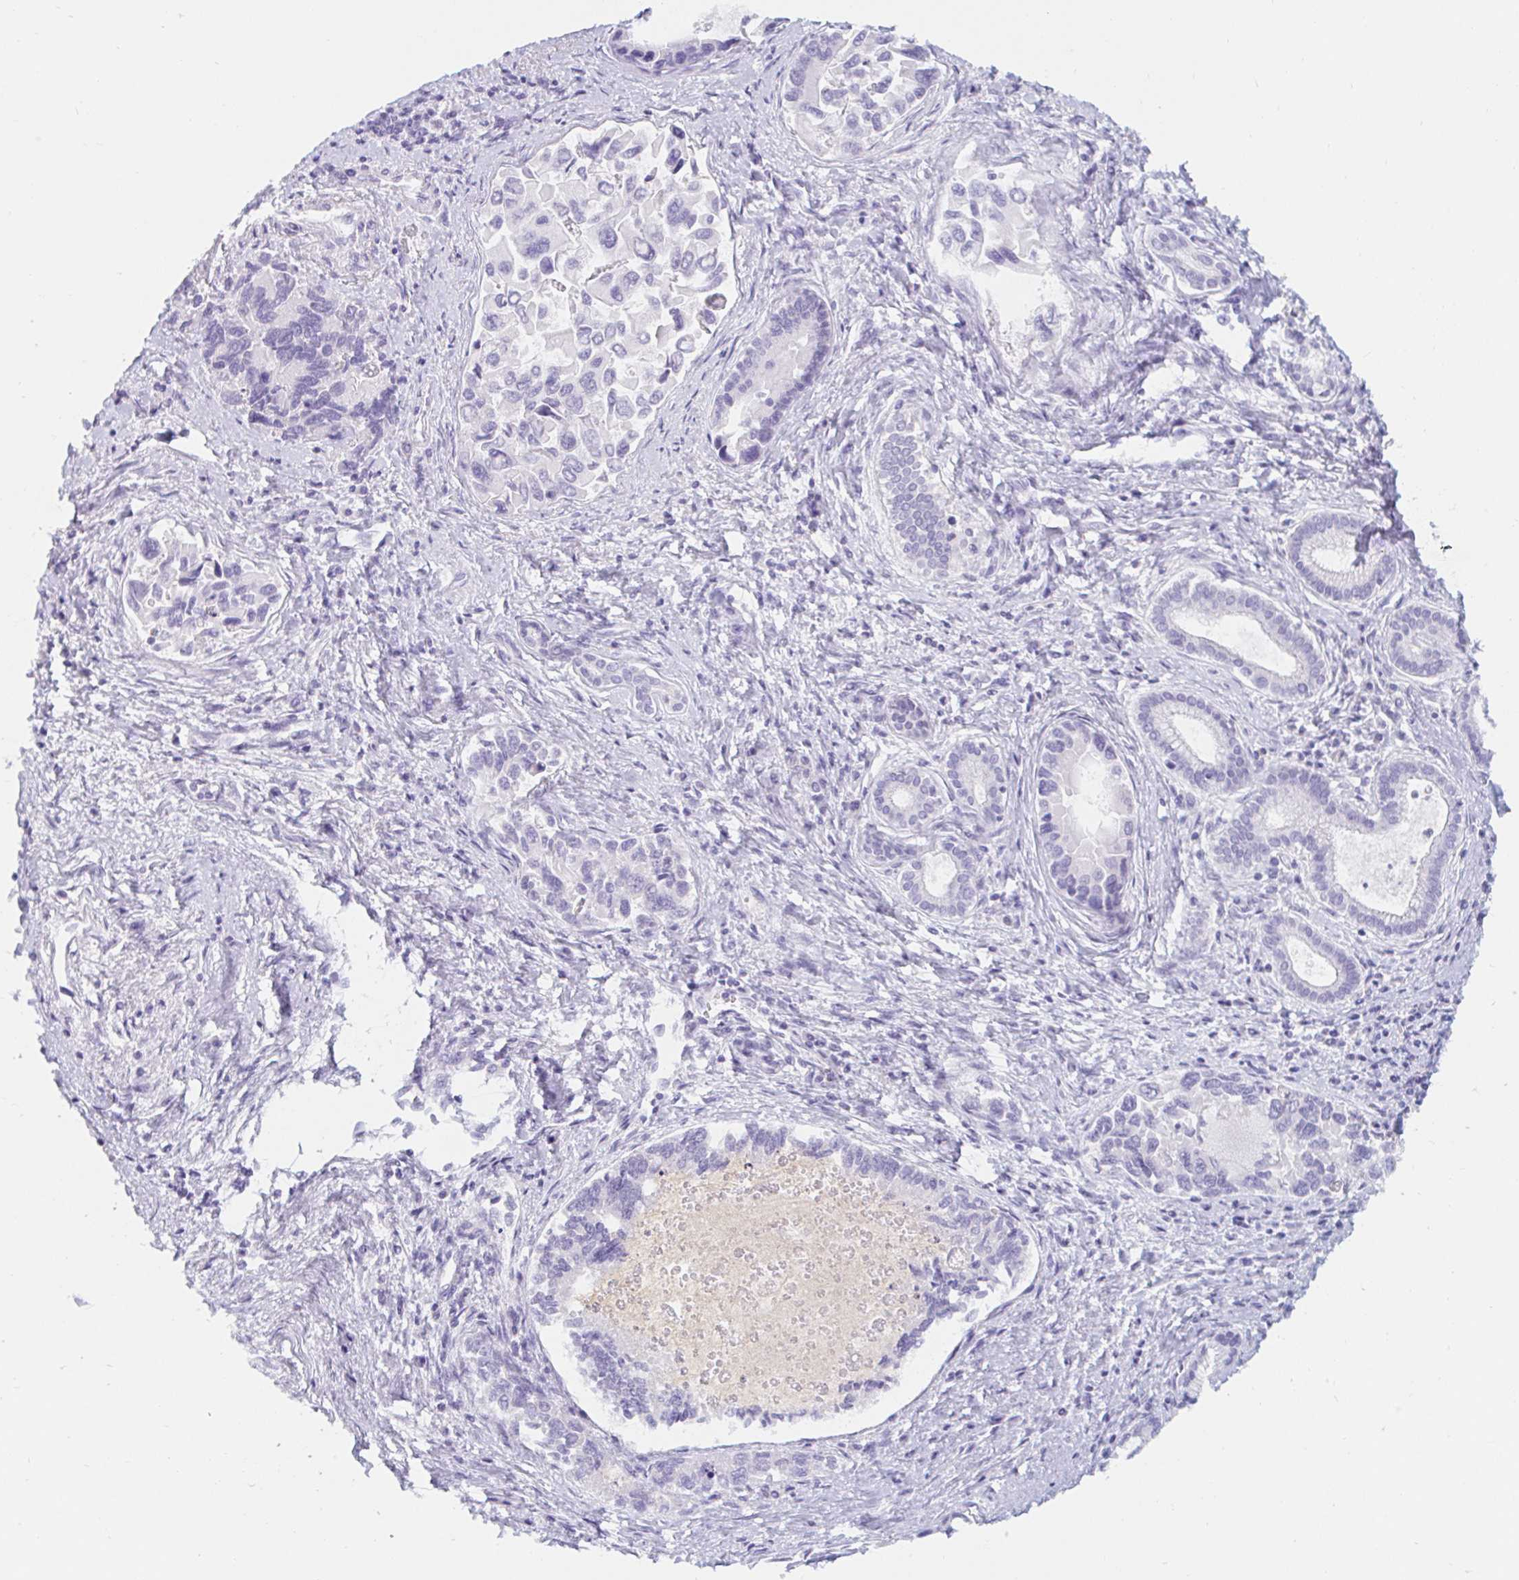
{"staining": {"intensity": "negative", "quantity": "none", "location": "none"}, "tissue": "liver cancer", "cell_type": "Tumor cells", "image_type": "cancer", "snomed": [{"axis": "morphology", "description": "Cholangiocarcinoma"}, {"axis": "topography", "description": "Liver"}], "caption": "Human liver cancer (cholangiocarcinoma) stained for a protein using immunohistochemistry (IHC) displays no expression in tumor cells.", "gene": "TEX44", "patient": {"sex": "male", "age": 66}}